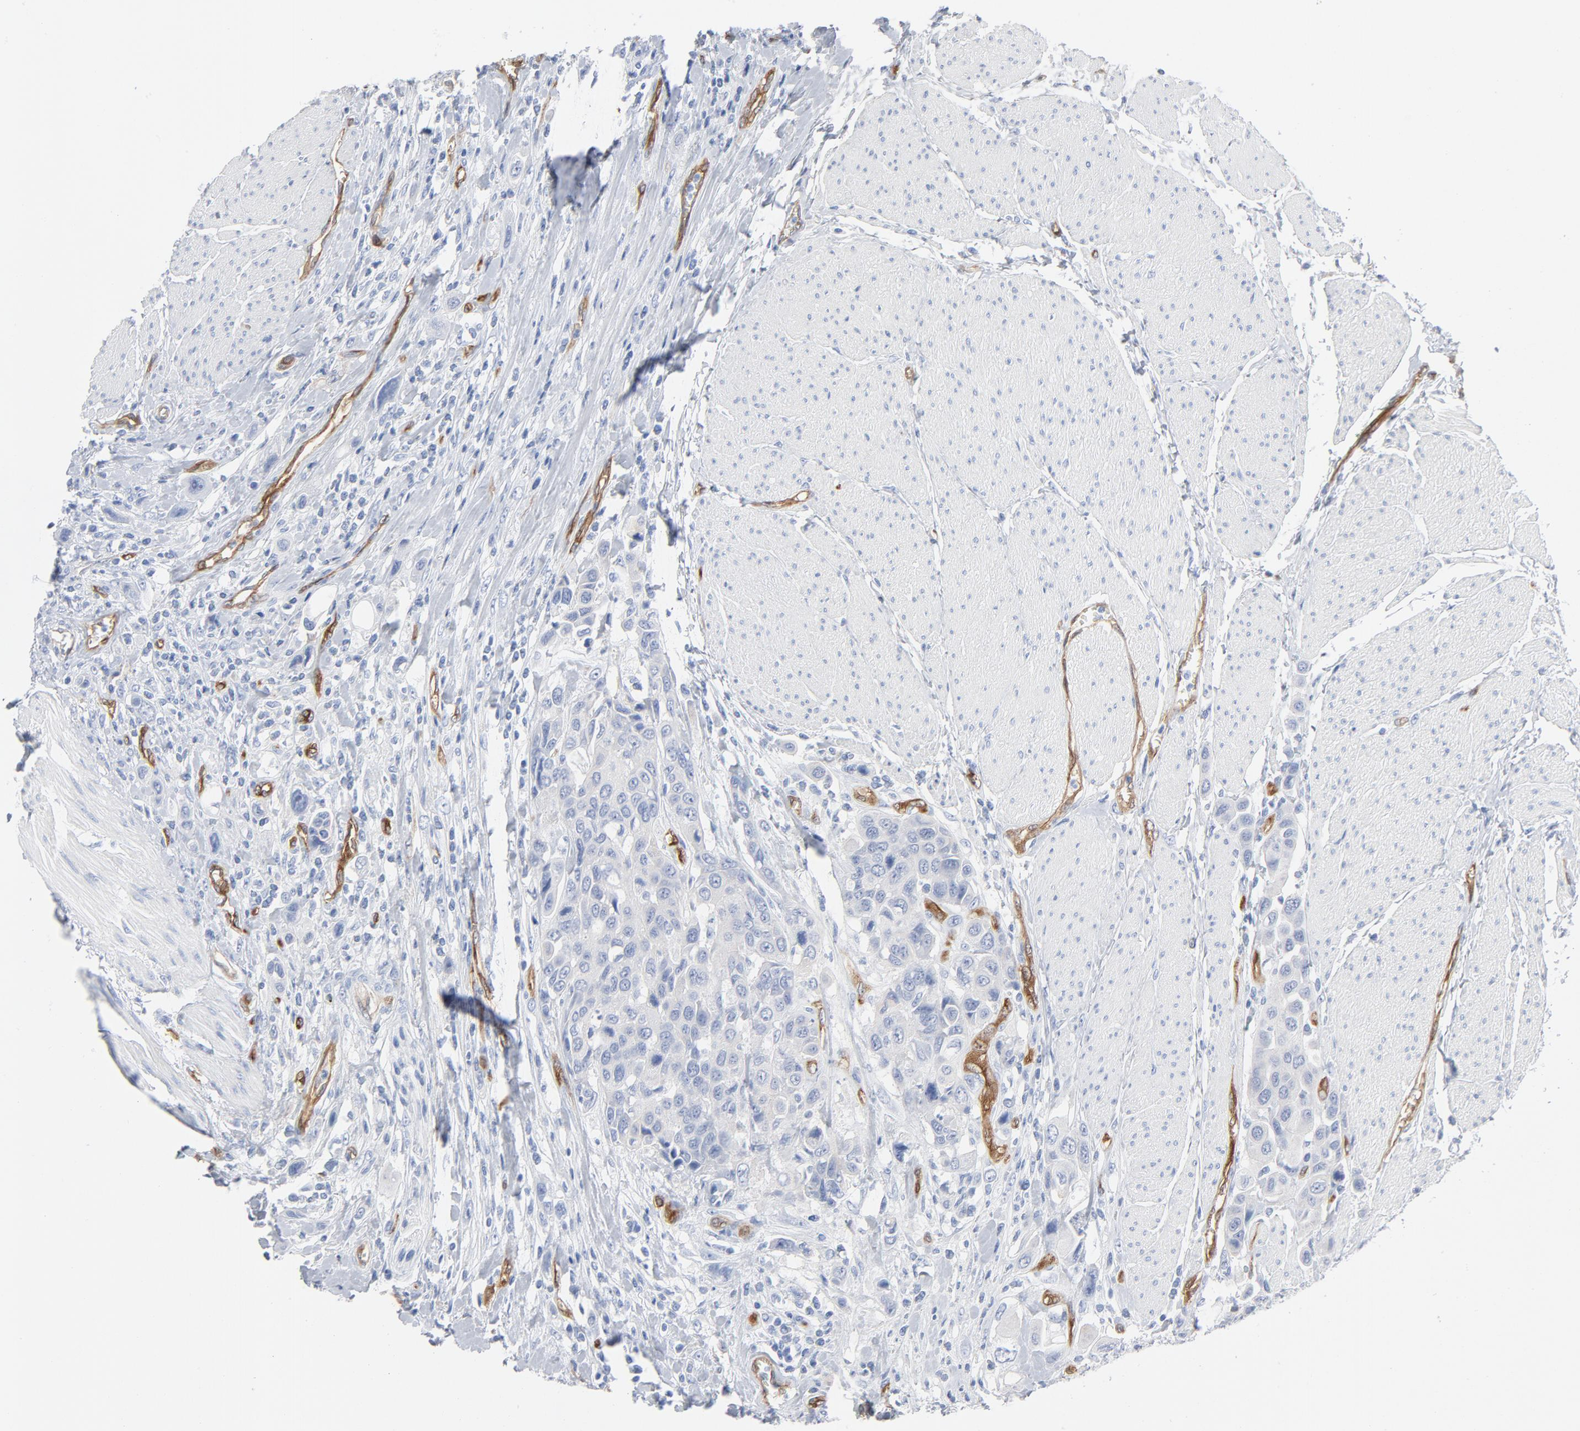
{"staining": {"intensity": "negative", "quantity": "none", "location": "none"}, "tissue": "urothelial cancer", "cell_type": "Tumor cells", "image_type": "cancer", "snomed": [{"axis": "morphology", "description": "Urothelial carcinoma, High grade"}, {"axis": "topography", "description": "Urinary bladder"}], "caption": "Photomicrograph shows no significant protein positivity in tumor cells of urothelial cancer.", "gene": "SHANK3", "patient": {"sex": "male", "age": 50}}